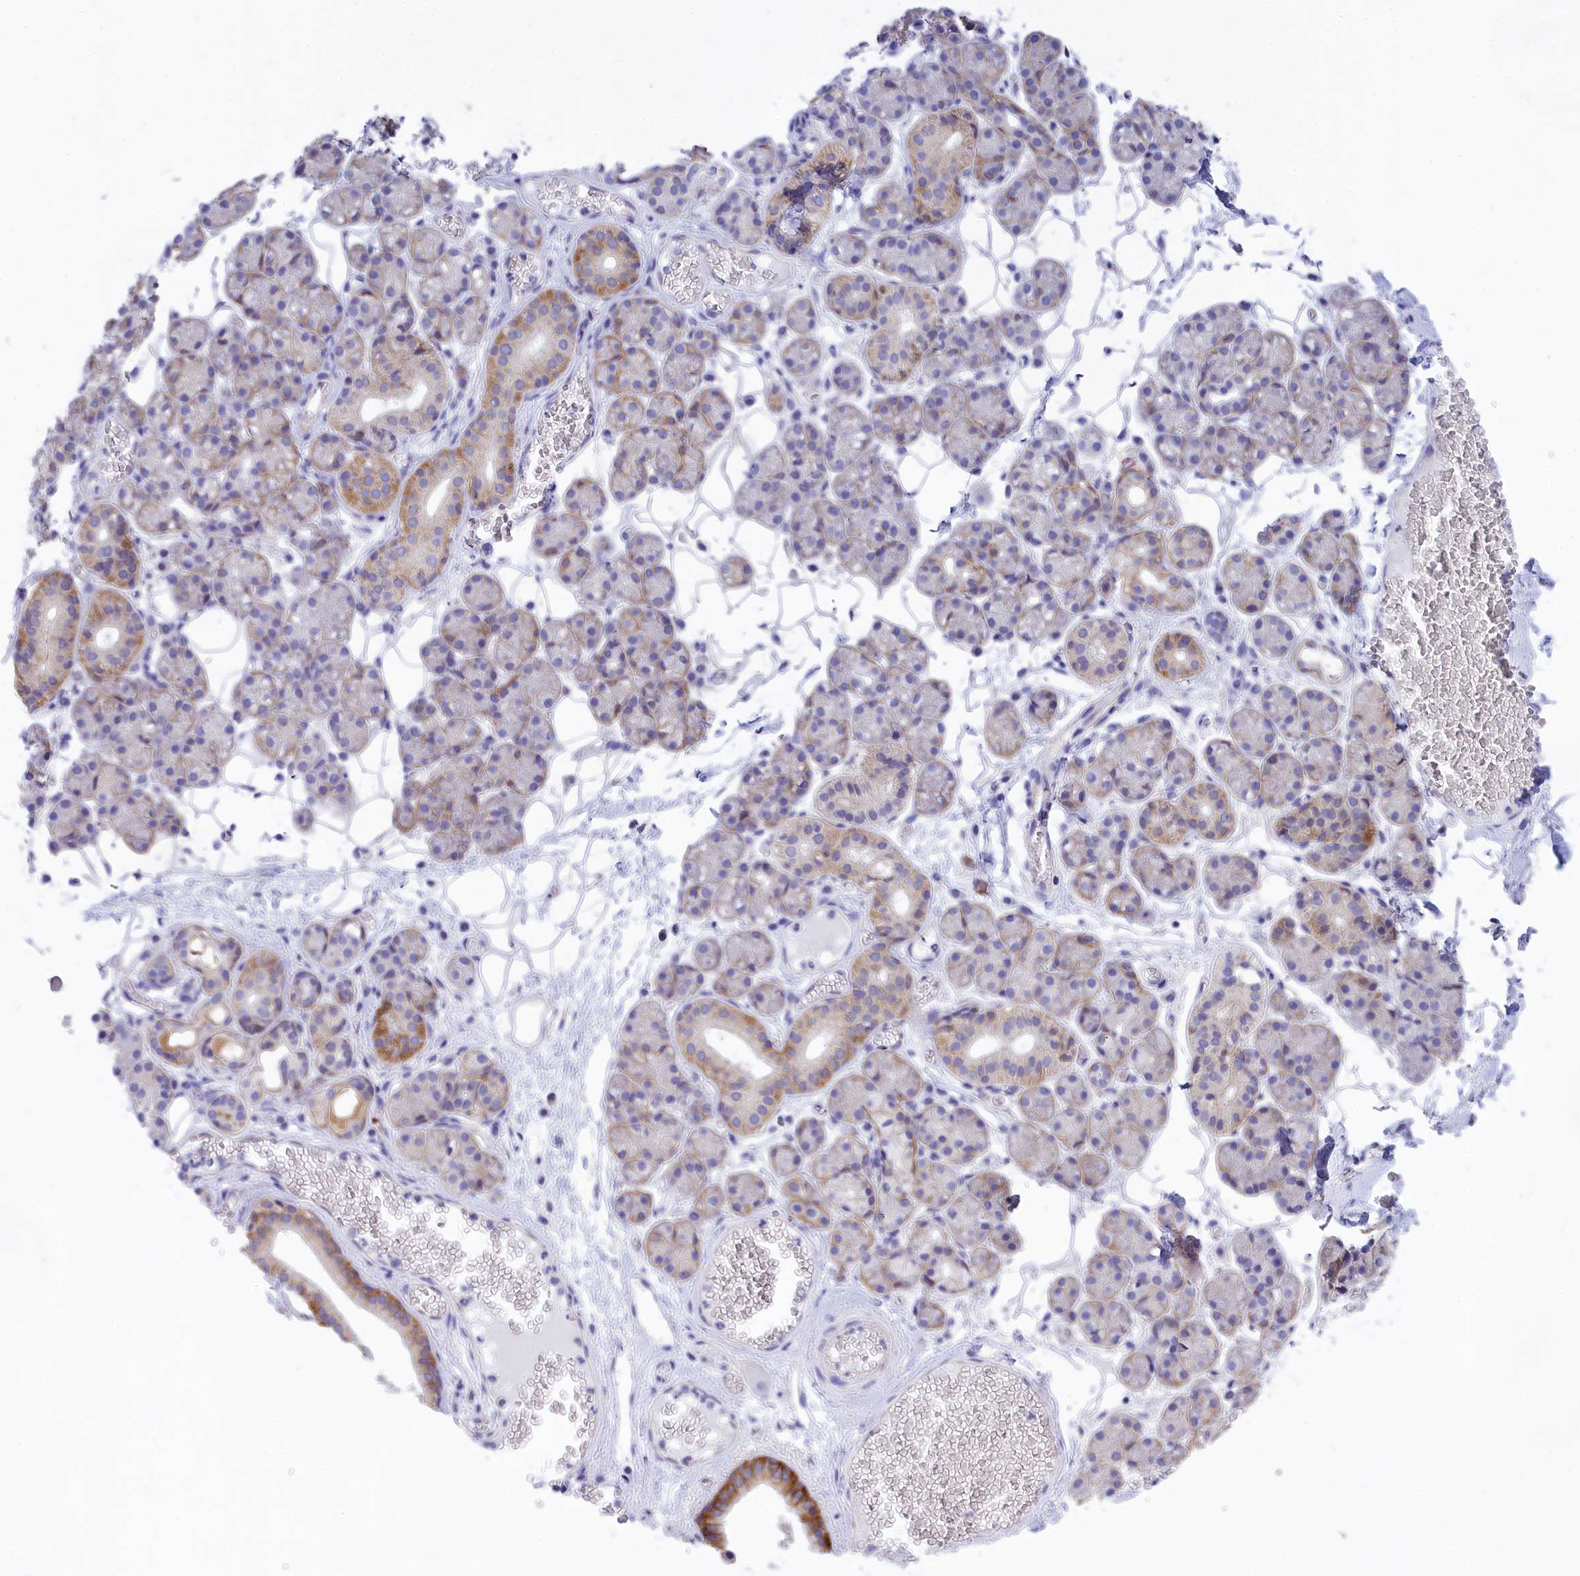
{"staining": {"intensity": "moderate", "quantity": "<25%", "location": "cytoplasmic/membranous"}, "tissue": "salivary gland", "cell_type": "Glandular cells", "image_type": "normal", "snomed": [{"axis": "morphology", "description": "Normal tissue, NOS"}, {"axis": "topography", "description": "Salivary gland"}], "caption": "Immunohistochemistry staining of benign salivary gland, which exhibits low levels of moderate cytoplasmic/membranous expression in approximately <25% of glandular cells indicating moderate cytoplasmic/membranous protein expression. The staining was performed using DAB (3,3'-diaminobenzidine) (brown) for protein detection and nuclei were counterstained in hematoxylin (blue).", "gene": "TACSTD2", "patient": {"sex": "male", "age": 63}}